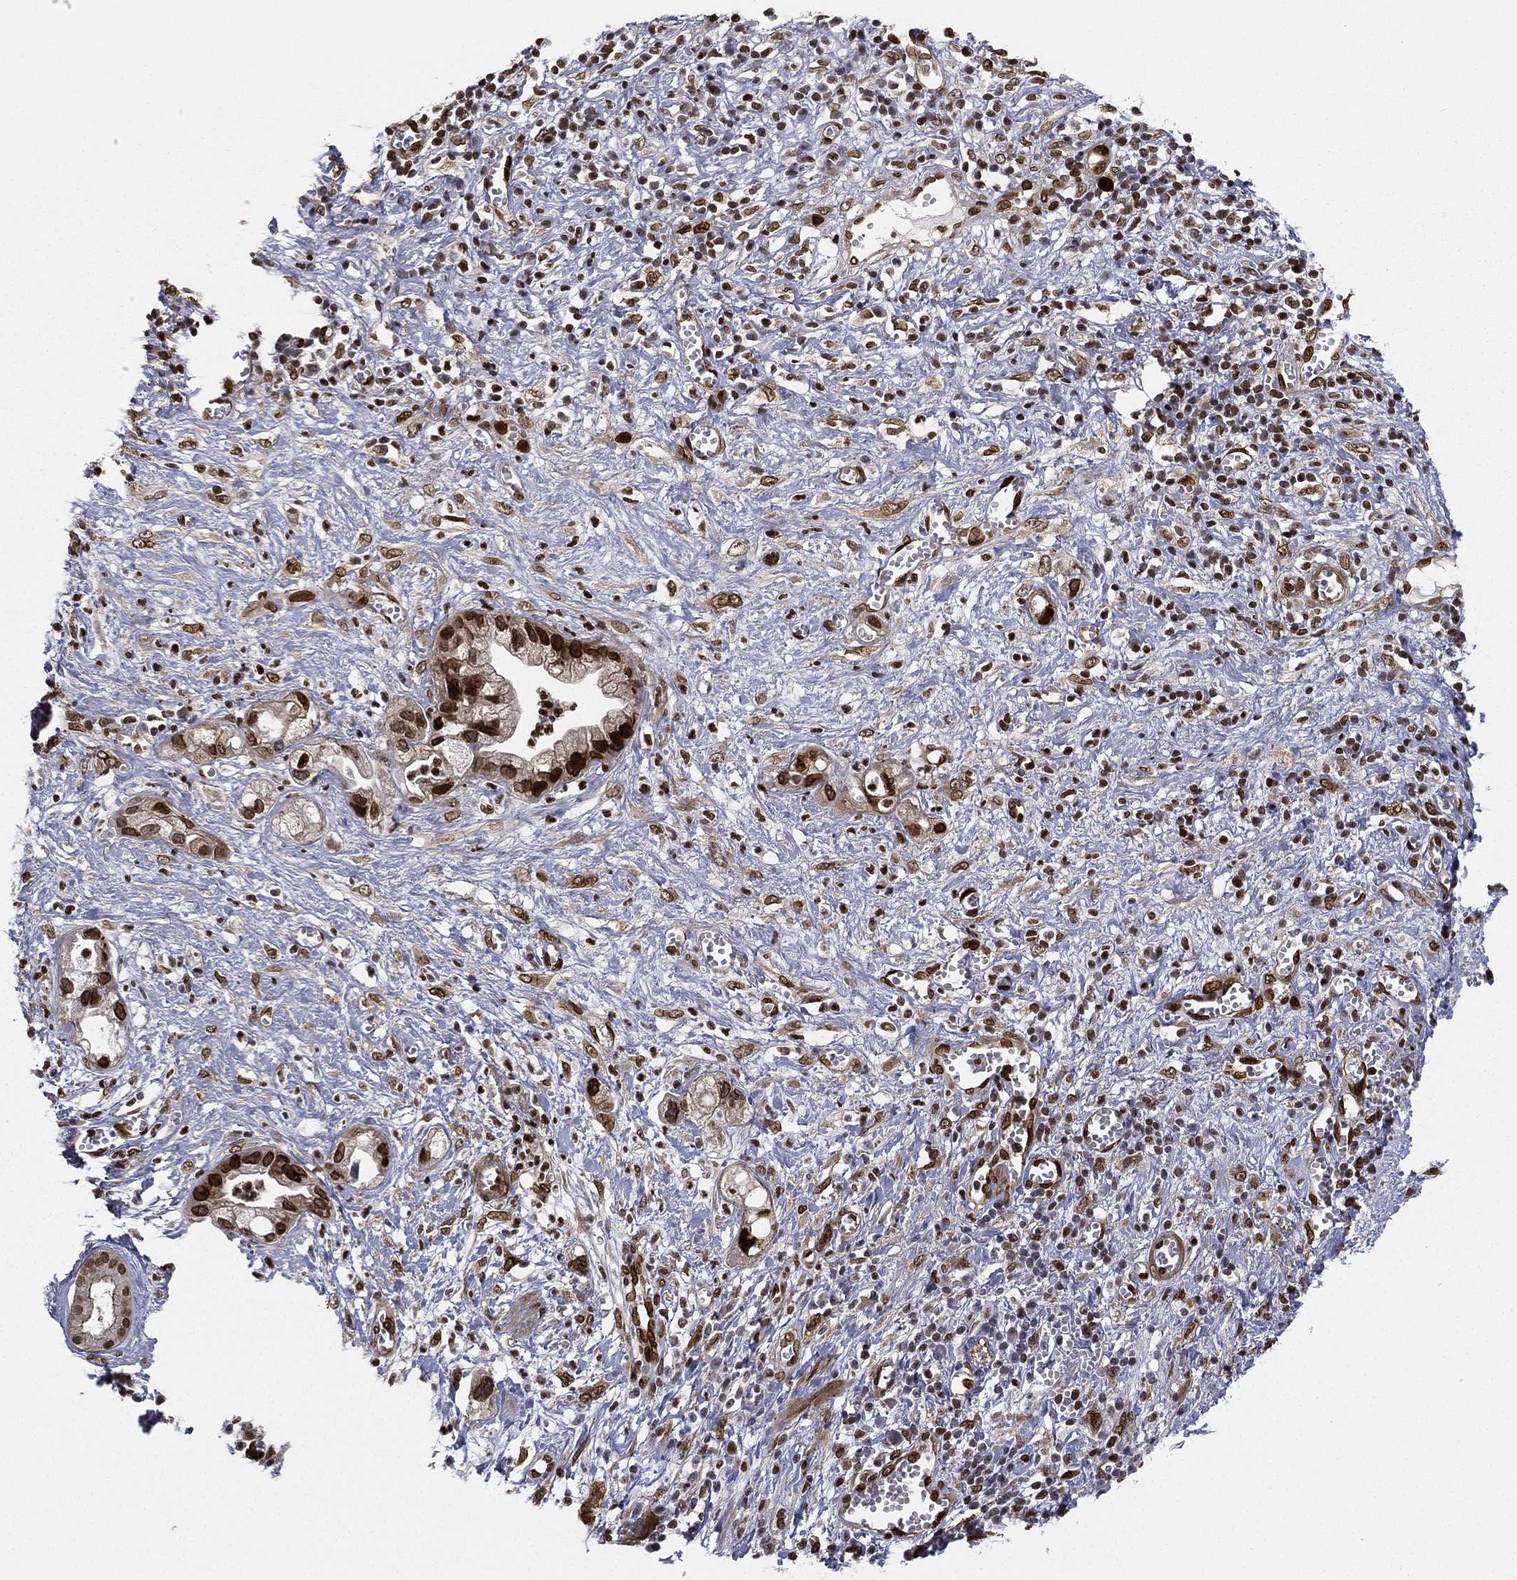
{"staining": {"intensity": "strong", "quantity": ">75%", "location": "nuclear"}, "tissue": "pancreatic cancer", "cell_type": "Tumor cells", "image_type": "cancer", "snomed": [{"axis": "morphology", "description": "Adenocarcinoma, NOS"}, {"axis": "topography", "description": "Pancreas"}], "caption": "Tumor cells show high levels of strong nuclear expression in approximately >75% of cells in pancreatic cancer (adenocarcinoma).", "gene": "LMNB1", "patient": {"sex": "female", "age": 73}}